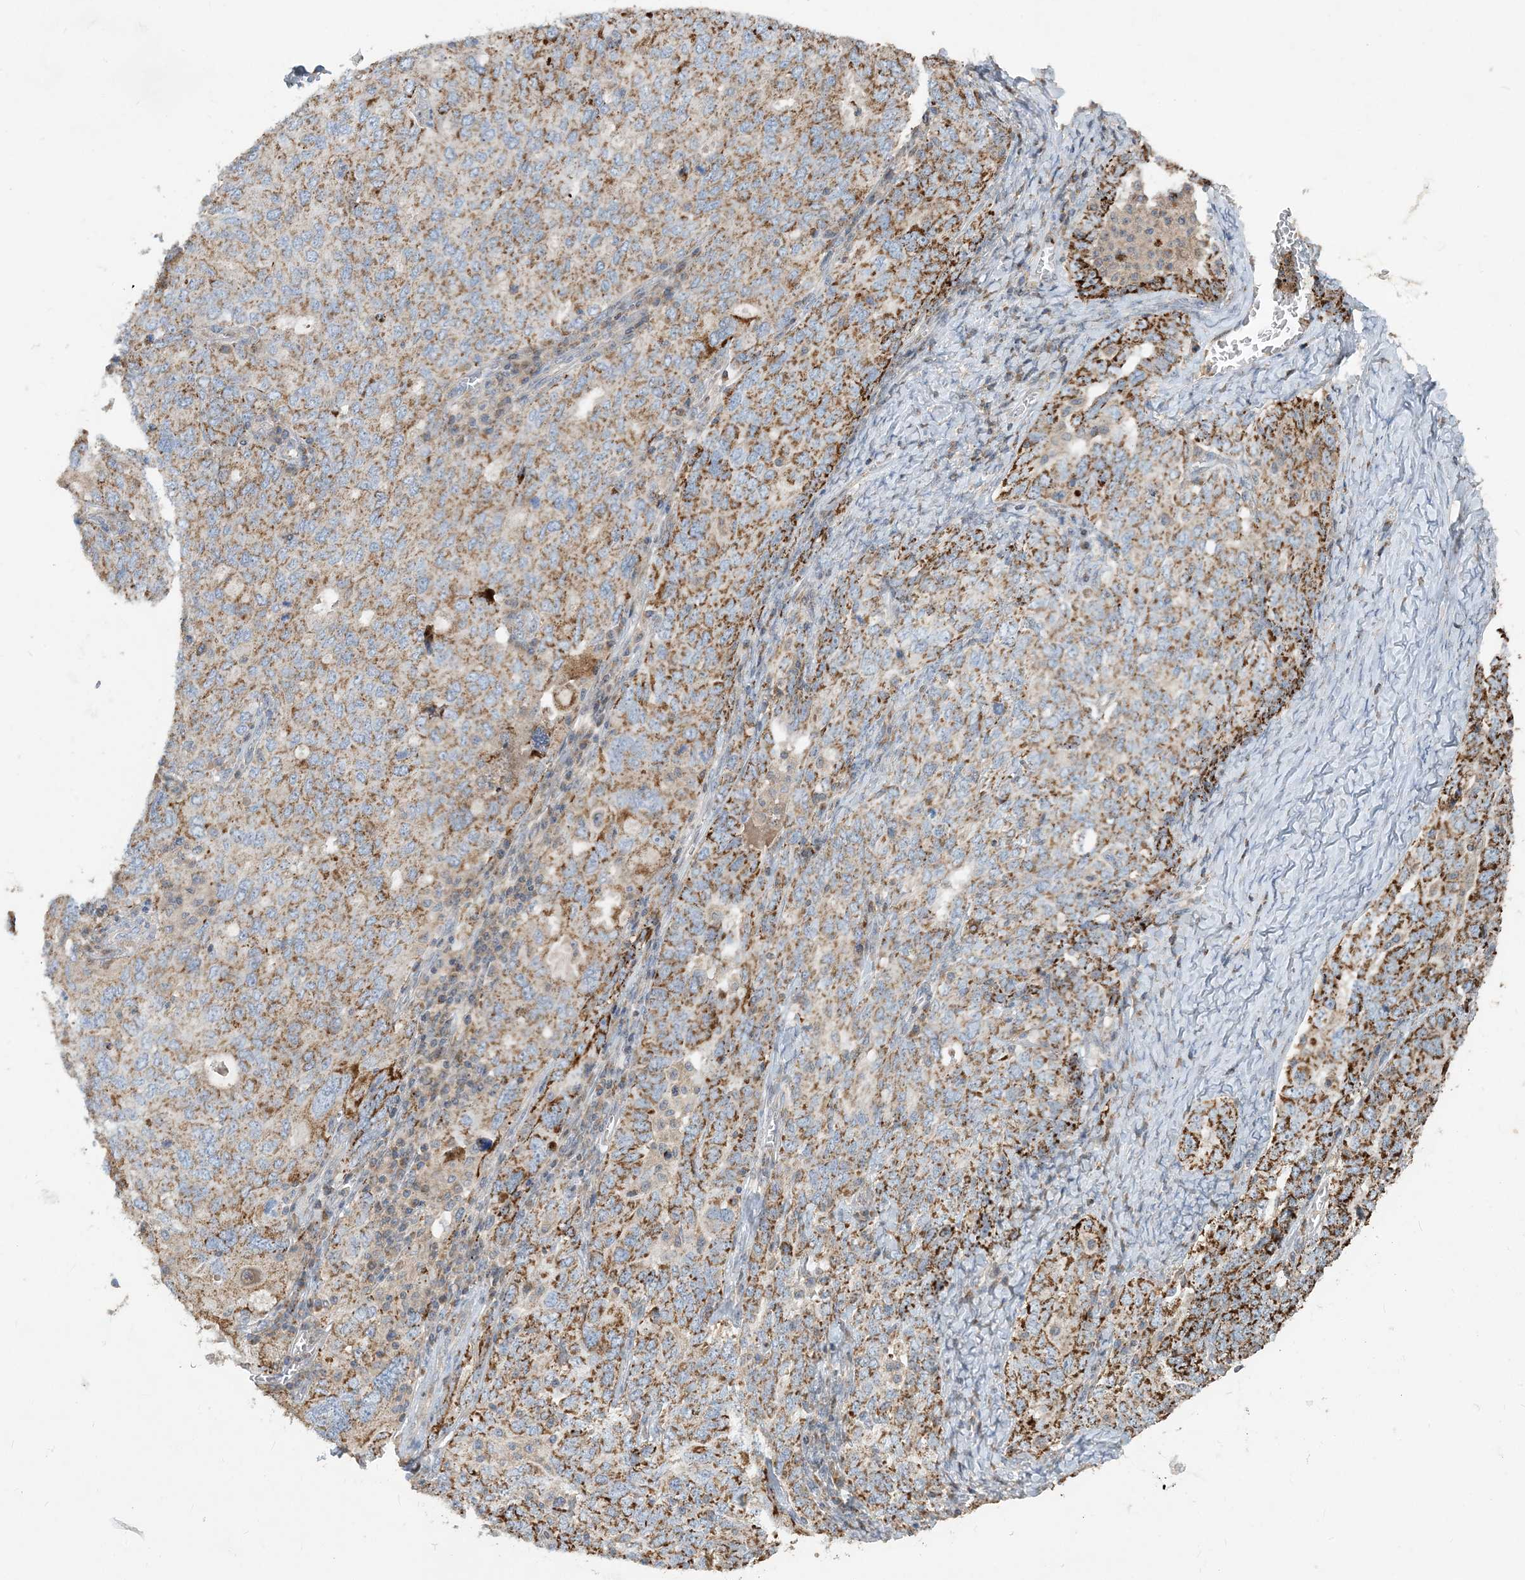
{"staining": {"intensity": "moderate", "quantity": ">75%", "location": "cytoplasmic/membranous"}, "tissue": "ovarian cancer", "cell_type": "Tumor cells", "image_type": "cancer", "snomed": [{"axis": "morphology", "description": "Carcinoma, endometroid"}, {"axis": "topography", "description": "Ovary"}], "caption": "This is a histology image of immunohistochemistry (IHC) staining of ovarian cancer, which shows moderate positivity in the cytoplasmic/membranous of tumor cells.", "gene": "ECHDC1", "patient": {"sex": "female", "age": 62}}